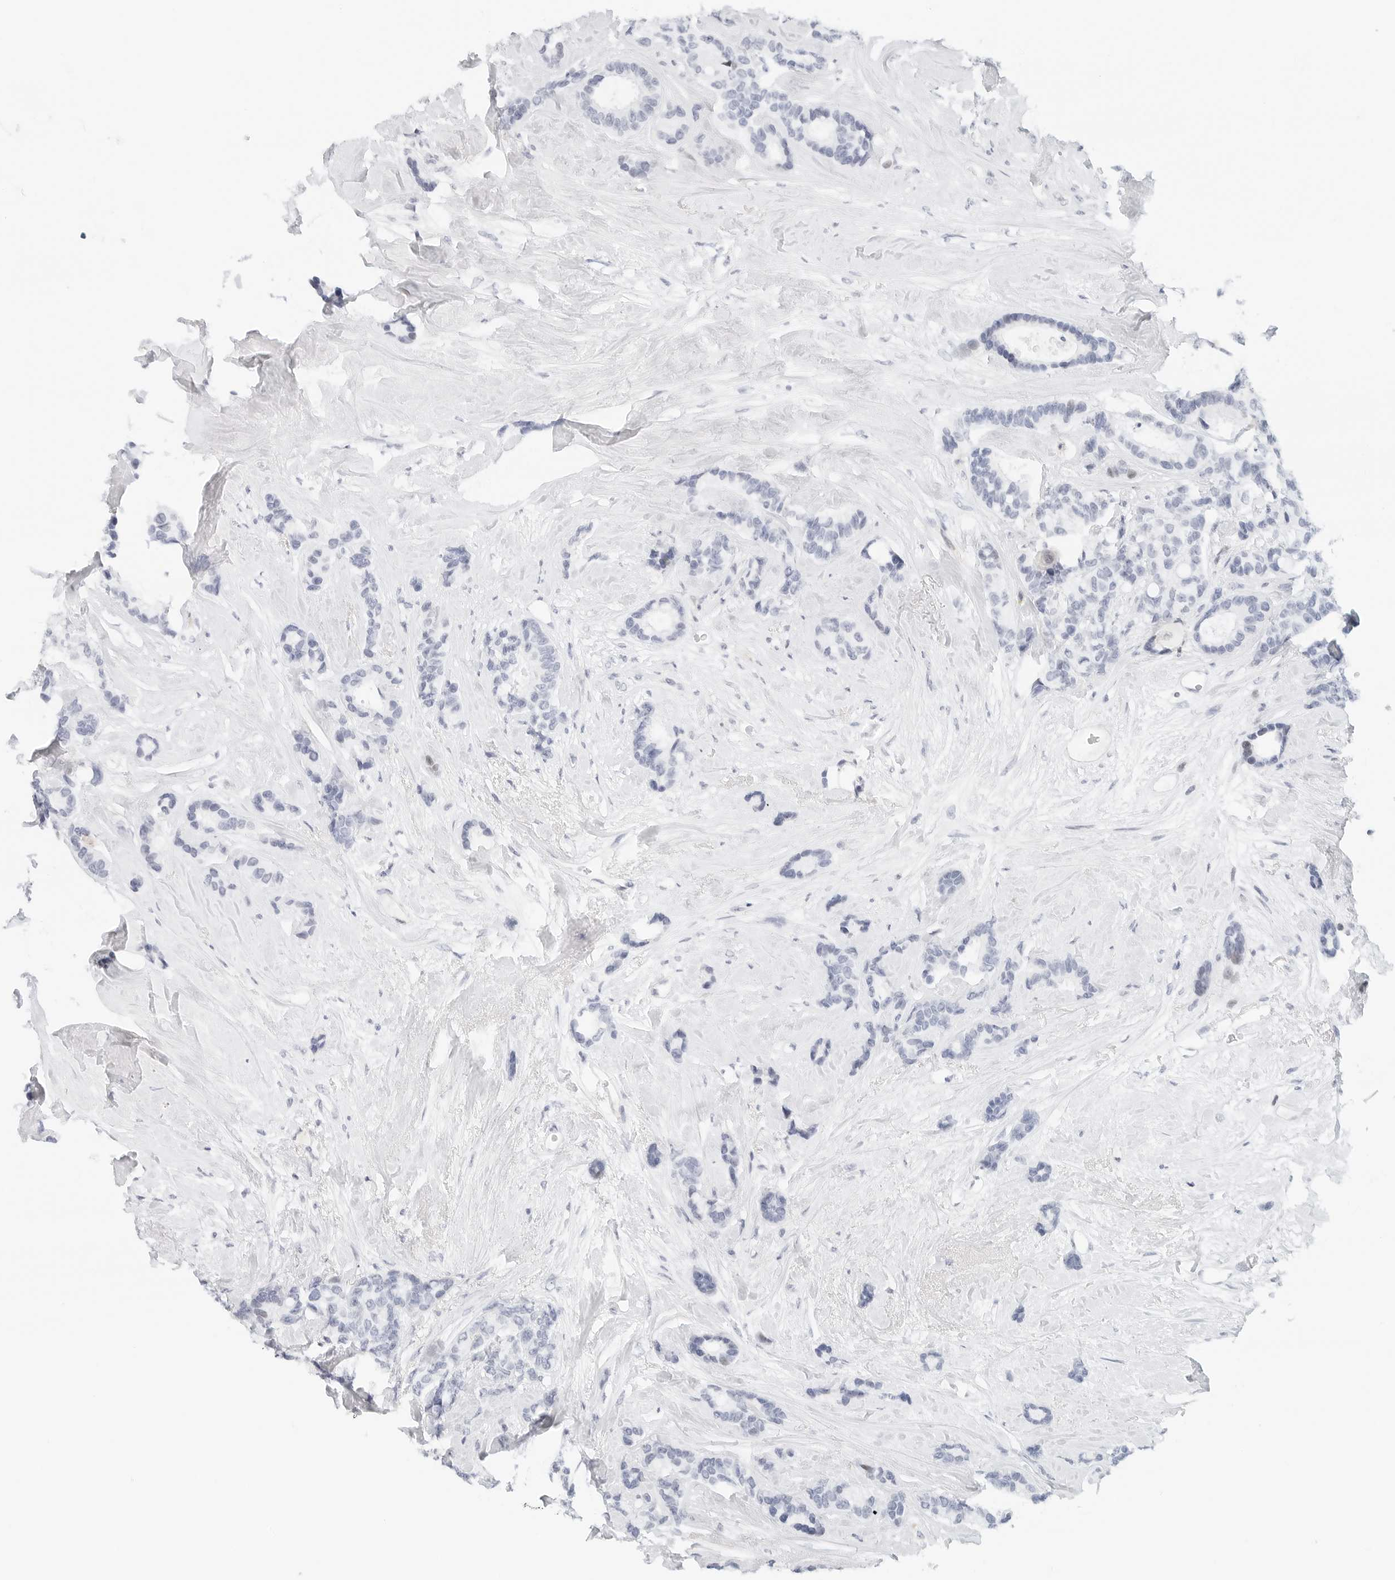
{"staining": {"intensity": "negative", "quantity": "none", "location": "none"}, "tissue": "breast cancer", "cell_type": "Tumor cells", "image_type": "cancer", "snomed": [{"axis": "morphology", "description": "Duct carcinoma"}, {"axis": "topography", "description": "Breast"}], "caption": "Tumor cells show no significant expression in breast cancer.", "gene": "NTMT2", "patient": {"sex": "female", "age": 87}}